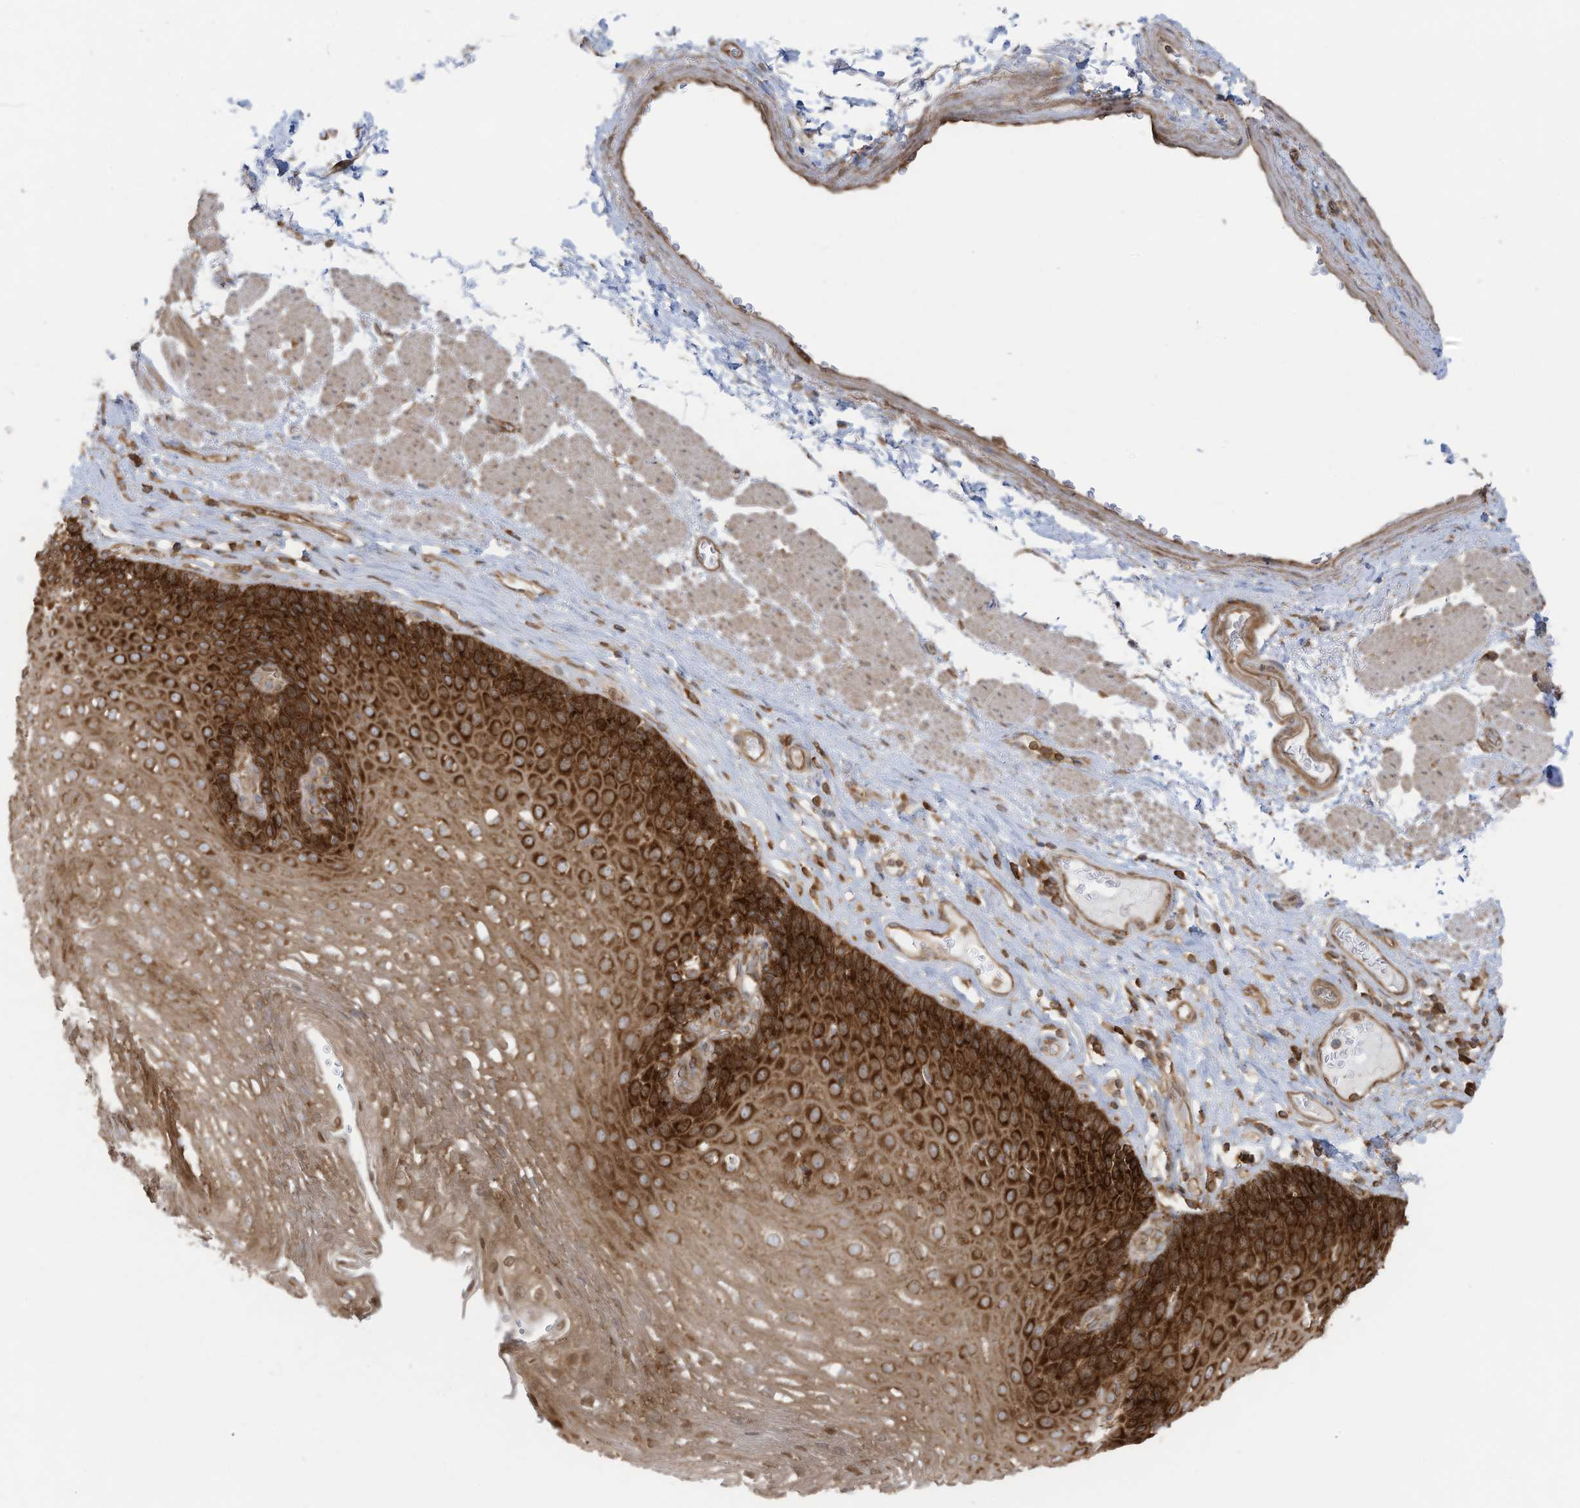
{"staining": {"intensity": "strong", "quantity": "25%-75%", "location": "cytoplasmic/membranous"}, "tissue": "esophagus", "cell_type": "Squamous epithelial cells", "image_type": "normal", "snomed": [{"axis": "morphology", "description": "Normal tissue, NOS"}, {"axis": "topography", "description": "Esophagus"}], "caption": "IHC histopathology image of normal esophagus stained for a protein (brown), which displays high levels of strong cytoplasmic/membranous expression in about 25%-75% of squamous epithelial cells.", "gene": "OLA1", "patient": {"sex": "female", "age": 66}}